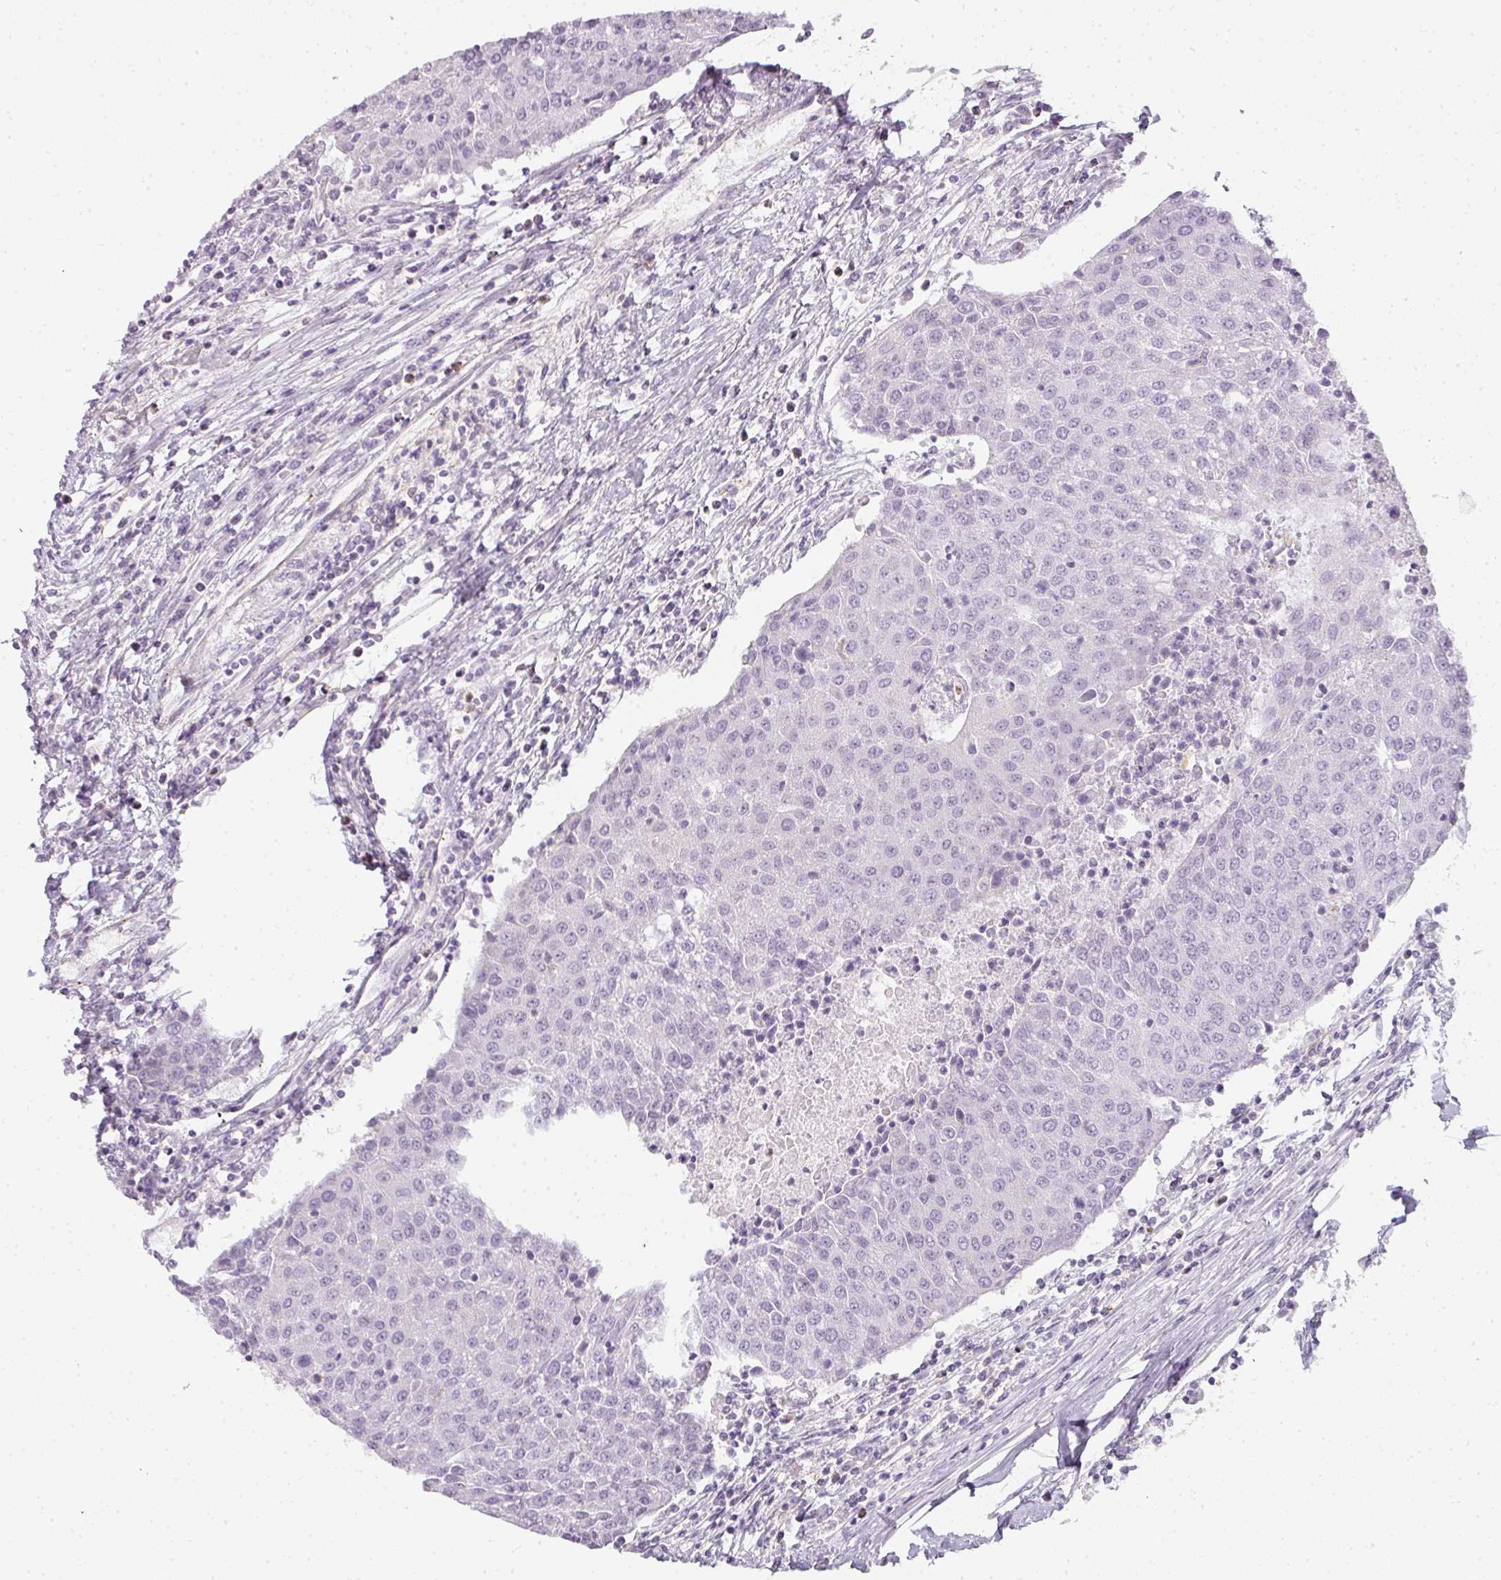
{"staining": {"intensity": "negative", "quantity": "none", "location": "none"}, "tissue": "urothelial cancer", "cell_type": "Tumor cells", "image_type": "cancer", "snomed": [{"axis": "morphology", "description": "Urothelial carcinoma, High grade"}, {"axis": "topography", "description": "Urinary bladder"}], "caption": "The image reveals no staining of tumor cells in high-grade urothelial carcinoma. The staining was performed using DAB to visualize the protein expression in brown, while the nuclei were stained in blue with hematoxylin (Magnification: 20x).", "gene": "TMEM42", "patient": {"sex": "female", "age": 85}}